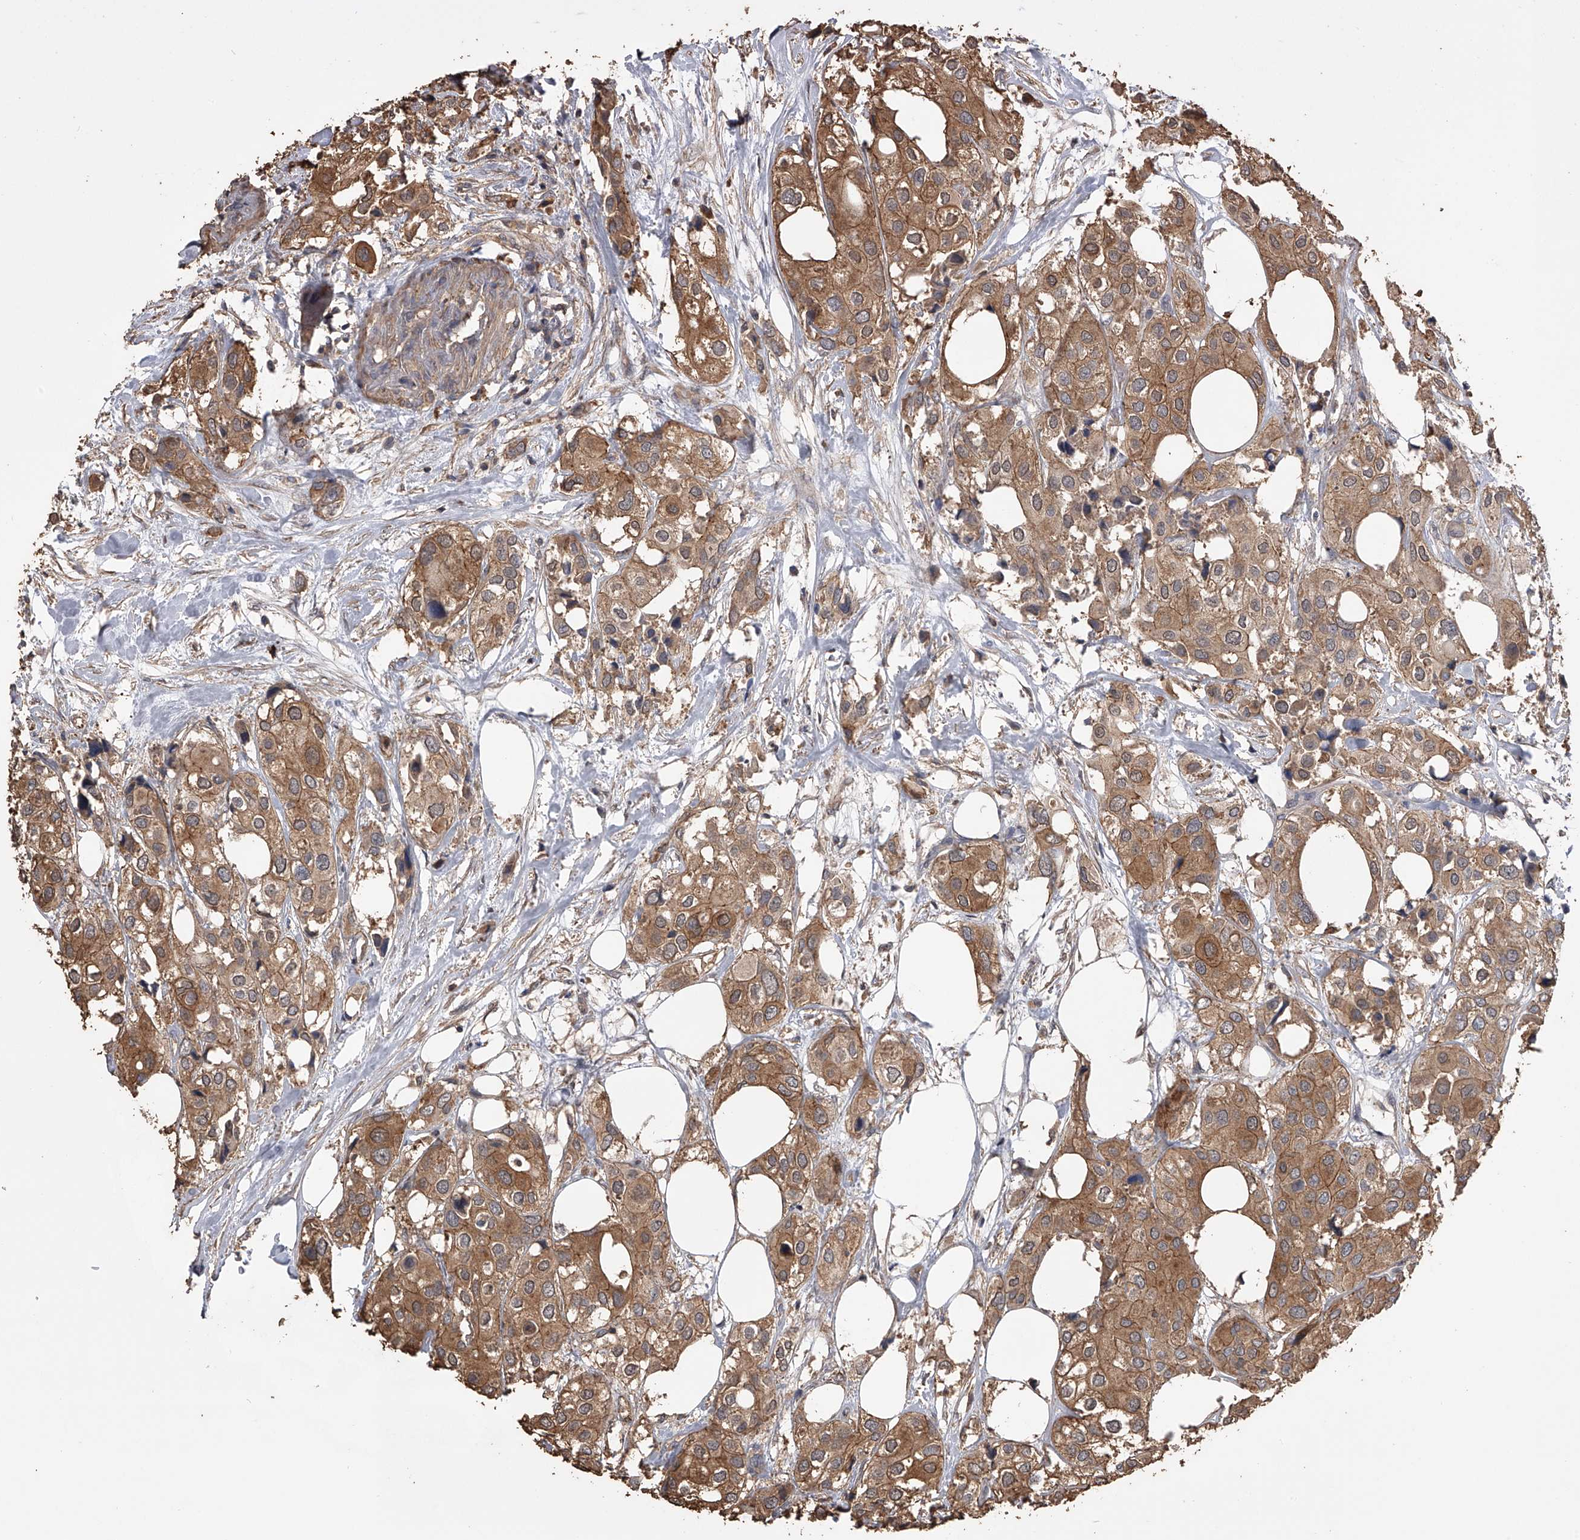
{"staining": {"intensity": "moderate", "quantity": ">75%", "location": "cytoplasmic/membranous"}, "tissue": "urothelial cancer", "cell_type": "Tumor cells", "image_type": "cancer", "snomed": [{"axis": "morphology", "description": "Urothelial carcinoma, High grade"}, {"axis": "topography", "description": "Urinary bladder"}], "caption": "Protein staining of urothelial carcinoma (high-grade) tissue reveals moderate cytoplasmic/membranous expression in about >75% of tumor cells.", "gene": "ZNF343", "patient": {"sex": "male", "age": 64}}